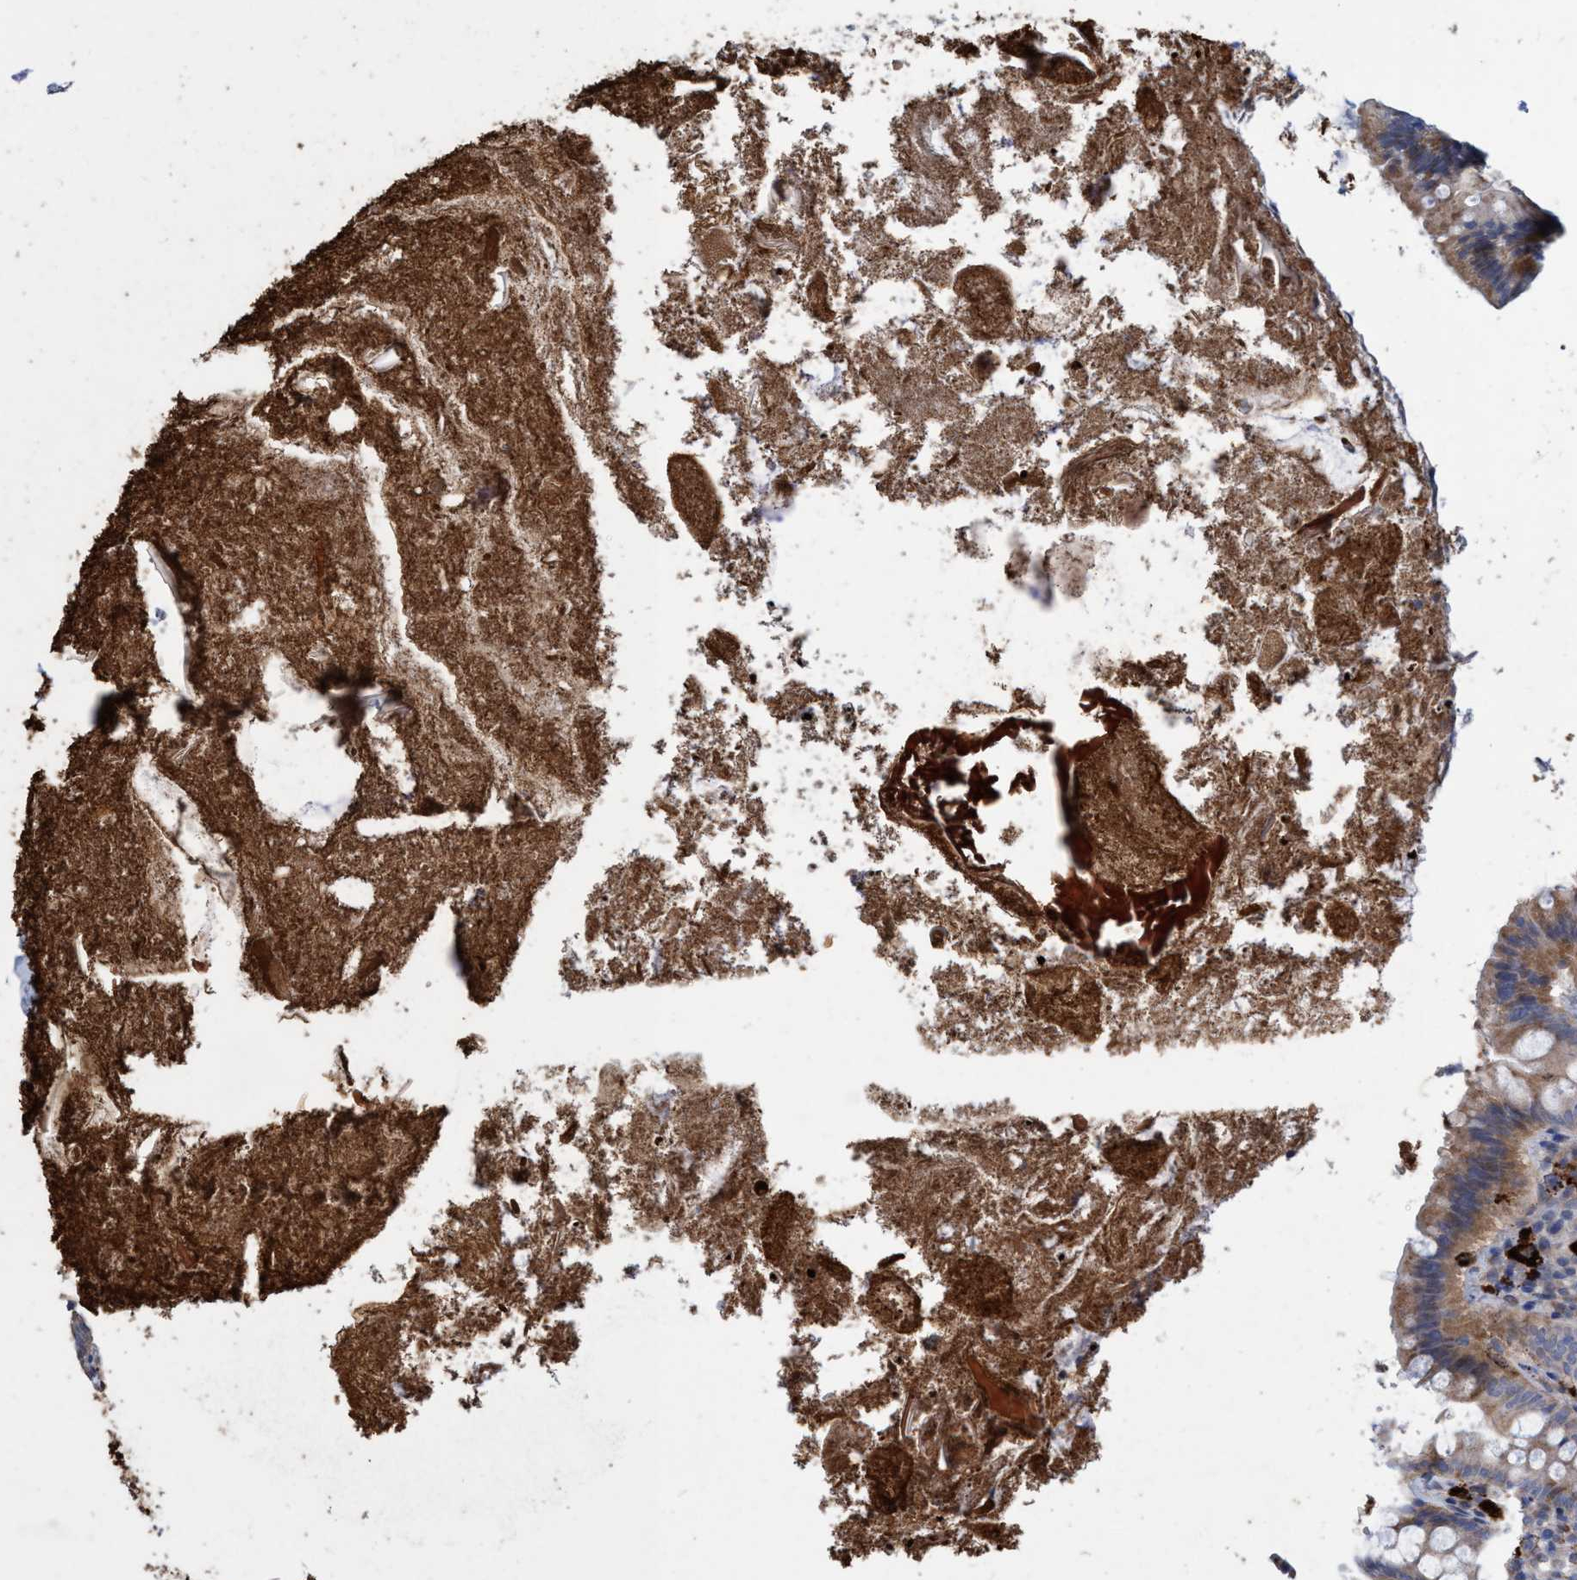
{"staining": {"intensity": "moderate", "quantity": "<25%", "location": "cytoplasmic/membranous"}, "tissue": "appendix", "cell_type": "Glandular cells", "image_type": "normal", "snomed": [{"axis": "morphology", "description": "Normal tissue, NOS"}, {"axis": "topography", "description": "Appendix"}], "caption": "The immunohistochemical stain shows moderate cytoplasmic/membranous staining in glandular cells of normal appendix.", "gene": "BBS9", "patient": {"sex": "male", "age": 52}}